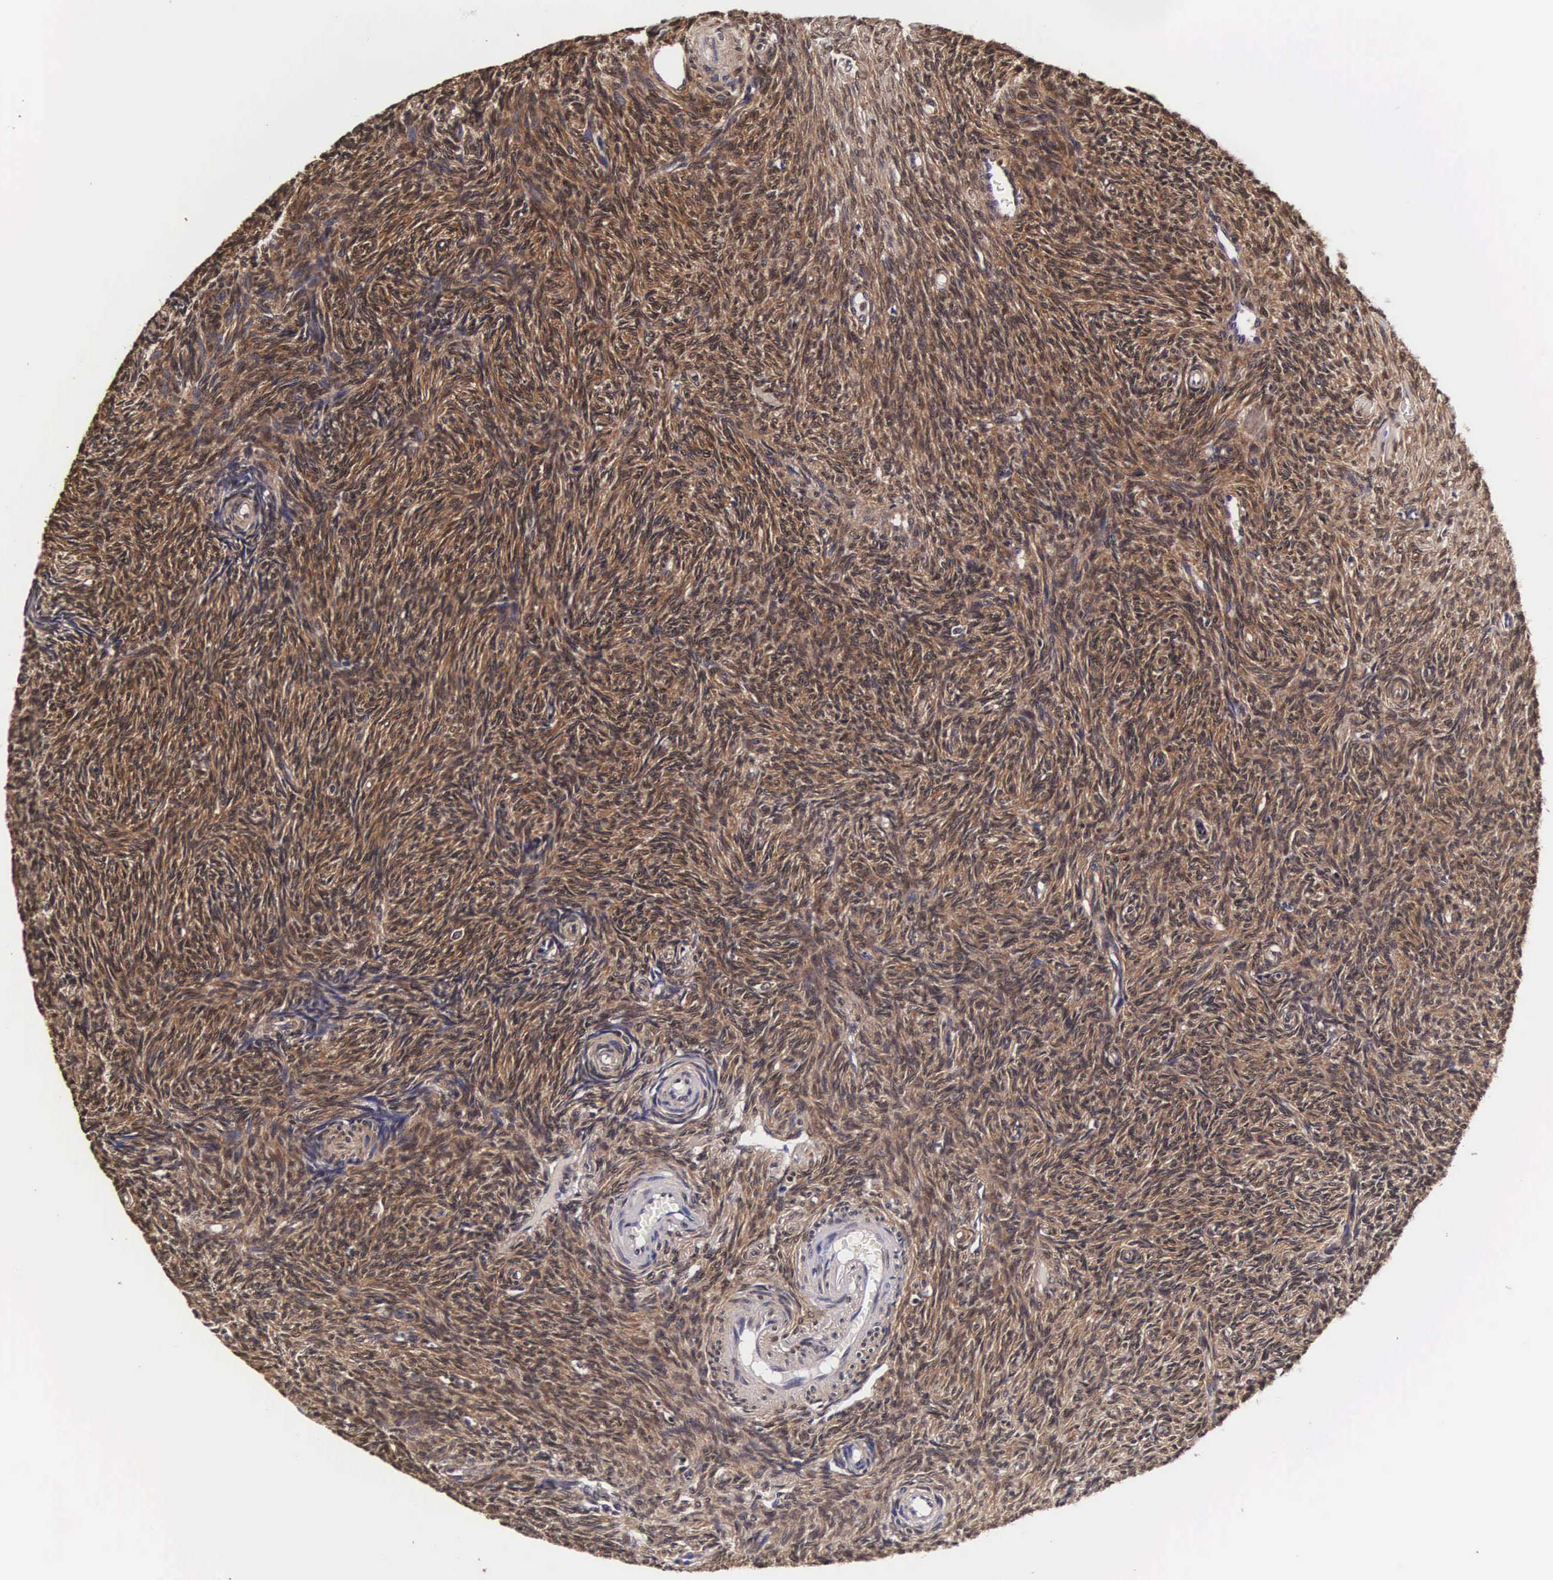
{"staining": {"intensity": "negative", "quantity": "none", "location": "none"}, "tissue": "ovary", "cell_type": "Follicle cells", "image_type": "normal", "snomed": [{"axis": "morphology", "description": "Normal tissue, NOS"}, {"axis": "topography", "description": "Ovary"}], "caption": "Immunohistochemistry histopathology image of unremarkable ovary: ovary stained with DAB (3,3'-diaminobenzidine) reveals no significant protein expression in follicle cells. The staining was performed using DAB to visualize the protein expression in brown, while the nuclei were stained in blue with hematoxylin (Magnification: 20x).", "gene": "TECPR2", "patient": {"sex": "female", "age": 32}}